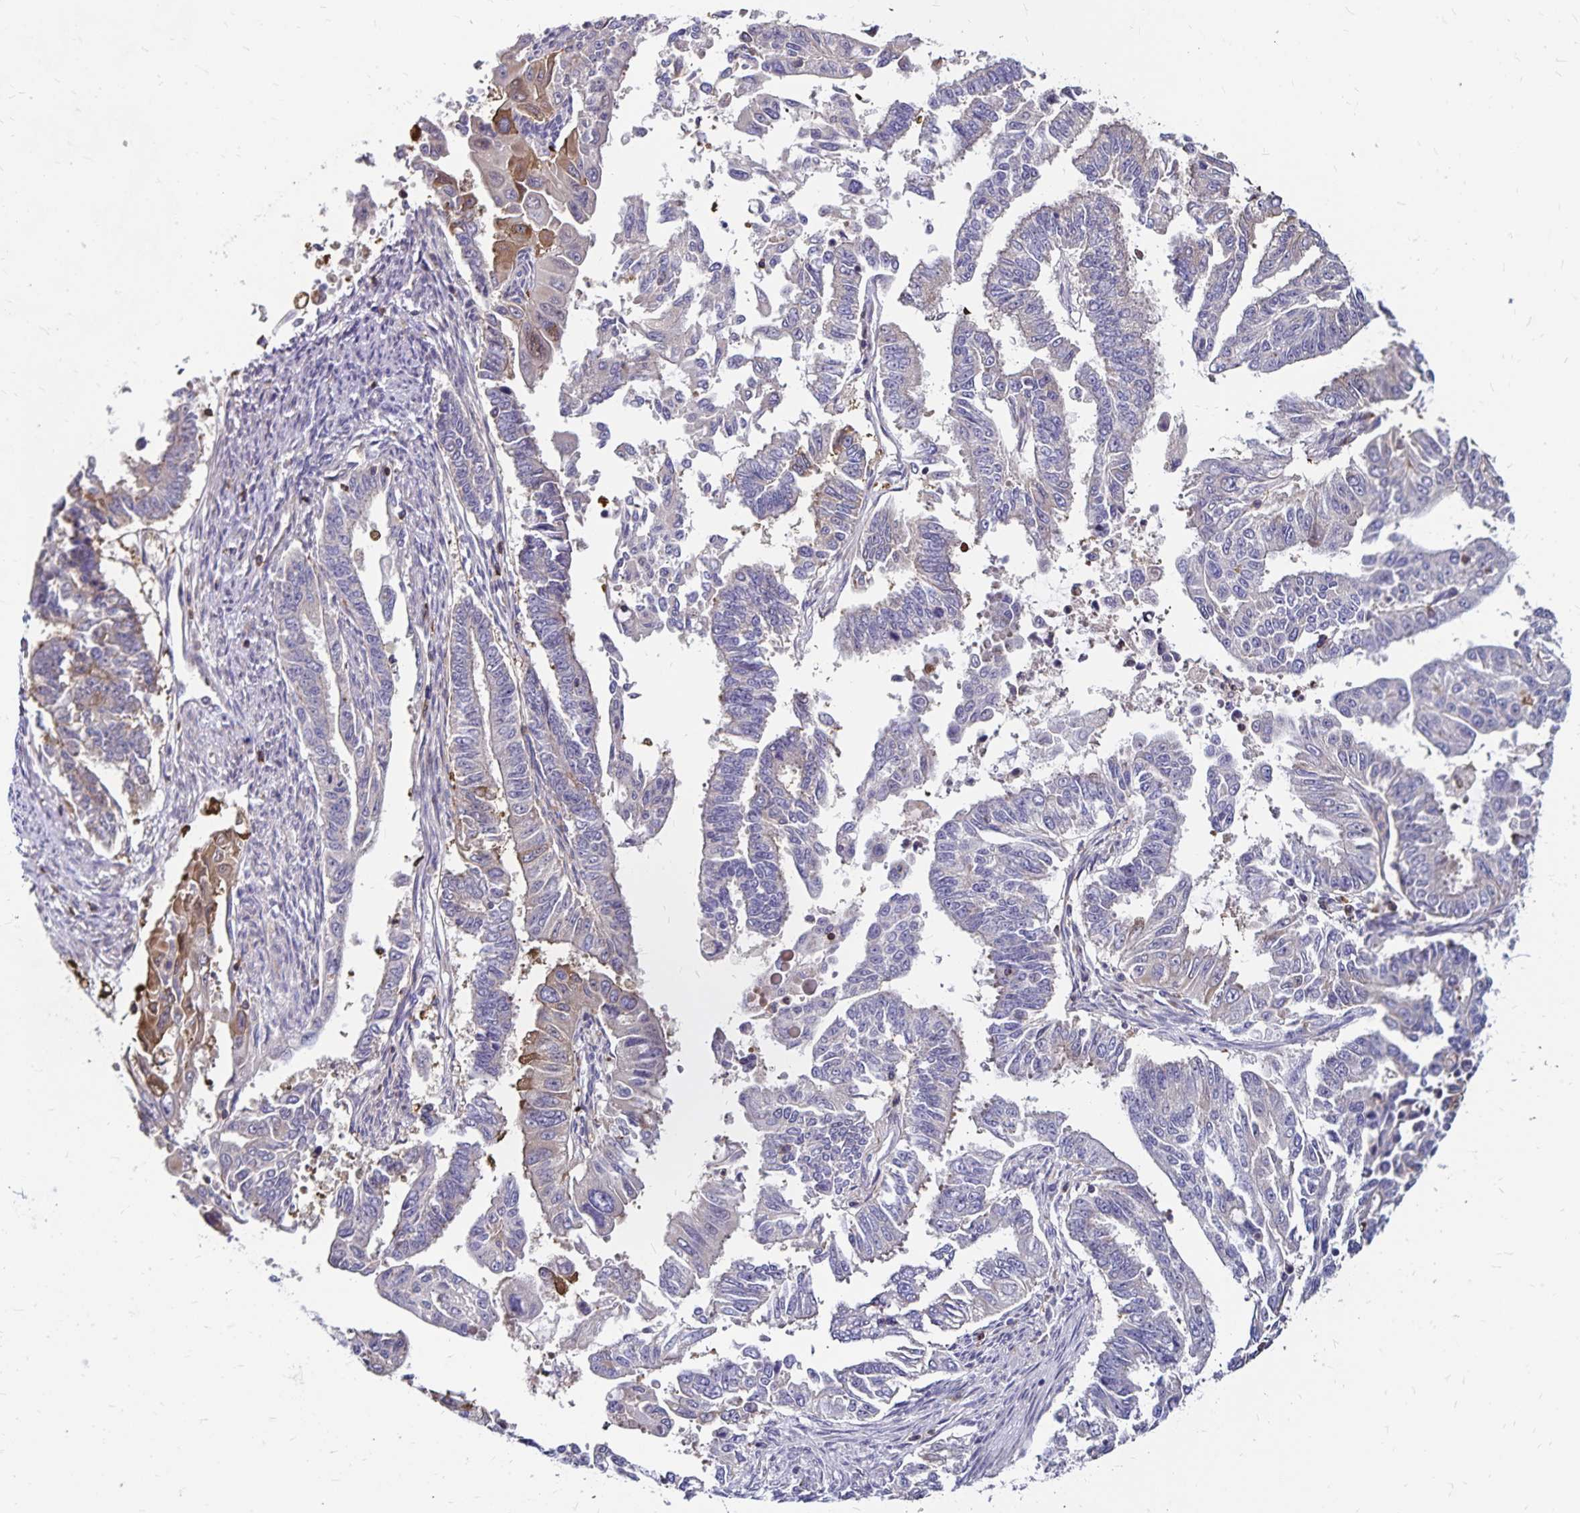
{"staining": {"intensity": "moderate", "quantity": "<25%", "location": "cytoplasmic/membranous"}, "tissue": "endometrial cancer", "cell_type": "Tumor cells", "image_type": "cancer", "snomed": [{"axis": "morphology", "description": "Adenocarcinoma, NOS"}, {"axis": "topography", "description": "Uterus"}], "caption": "A histopathology image showing moderate cytoplasmic/membranous positivity in approximately <25% of tumor cells in endometrial adenocarcinoma, as visualized by brown immunohistochemical staining.", "gene": "NAGPA", "patient": {"sex": "female", "age": 59}}